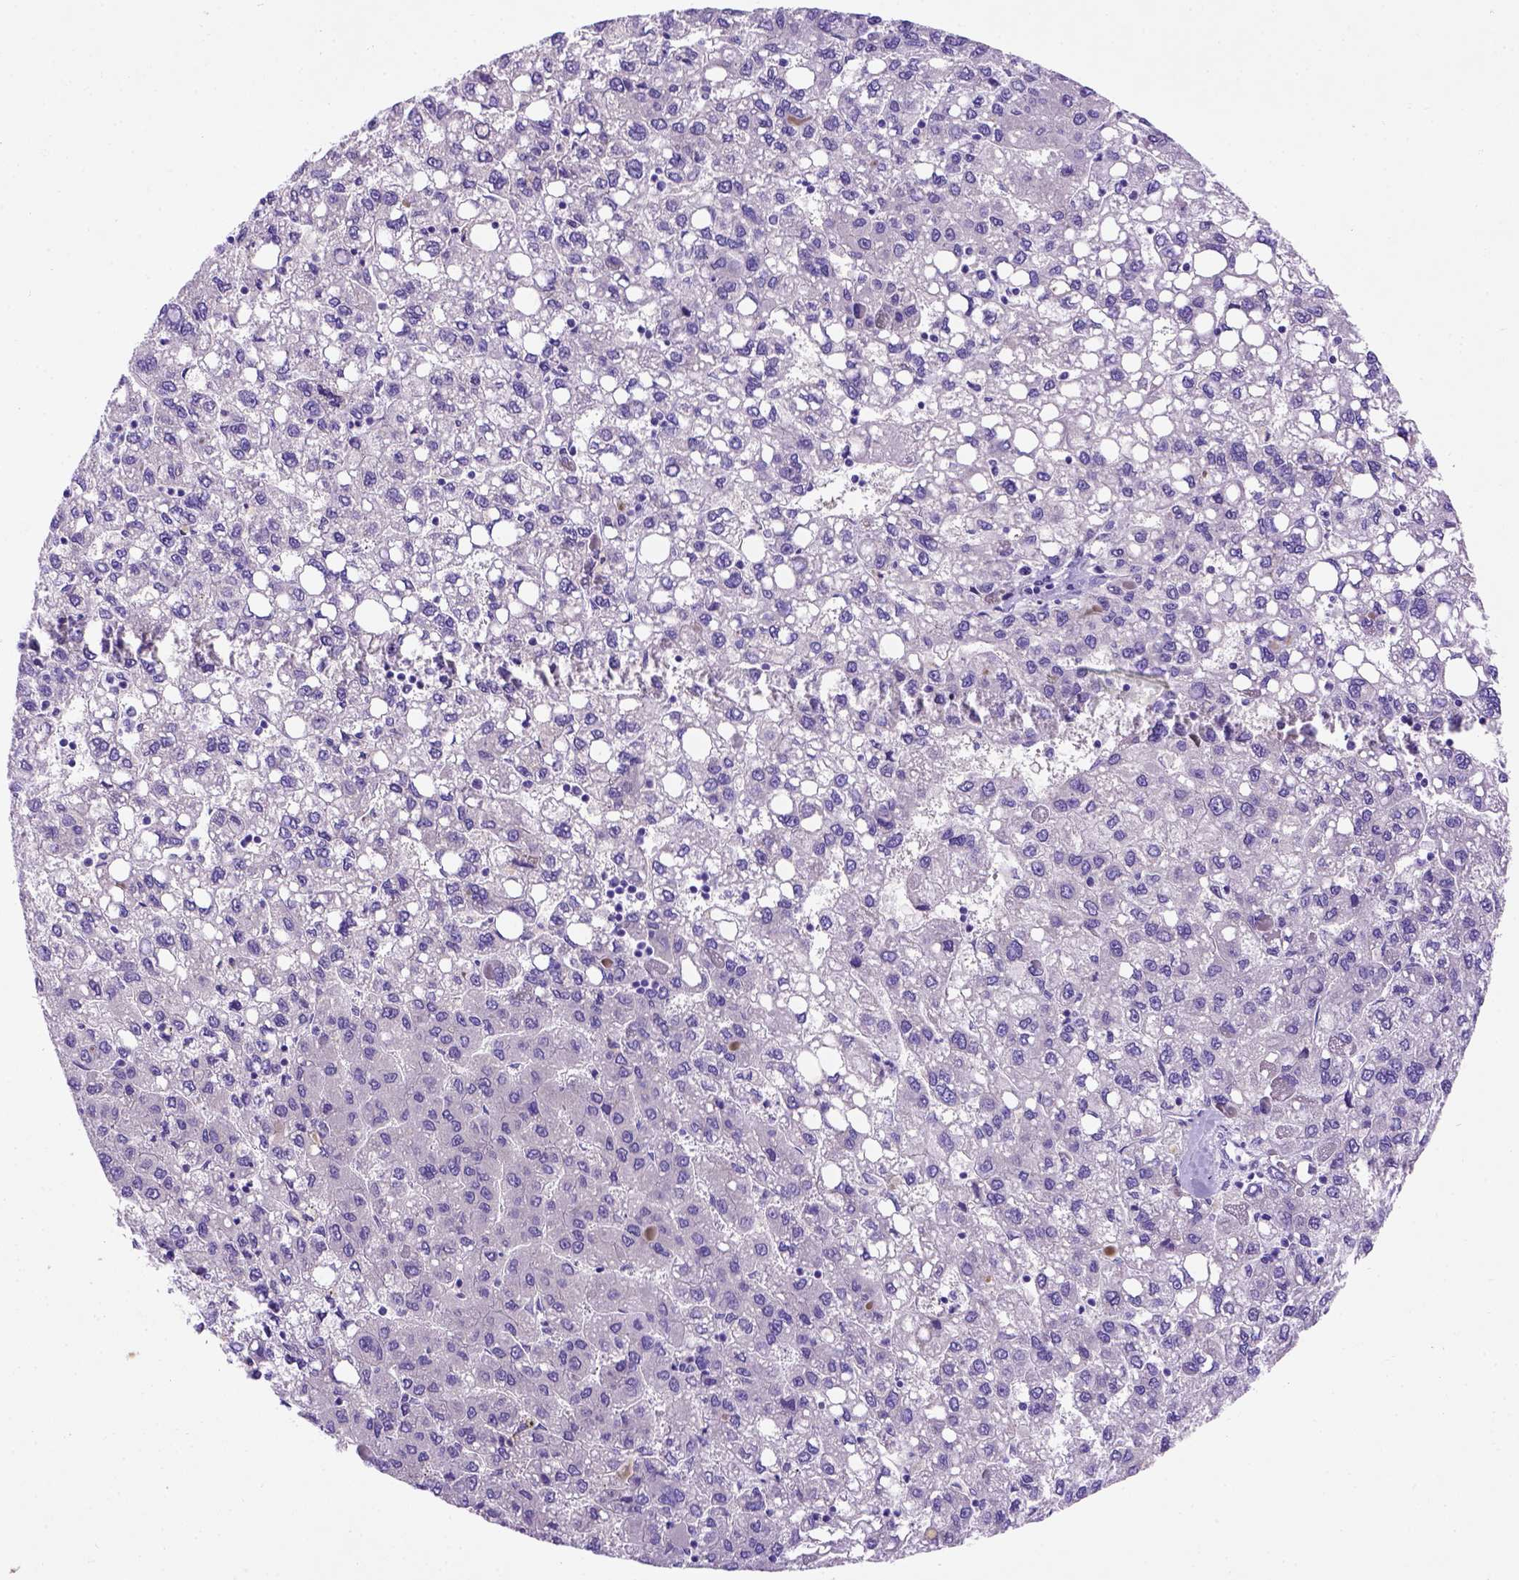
{"staining": {"intensity": "negative", "quantity": "none", "location": "none"}, "tissue": "liver cancer", "cell_type": "Tumor cells", "image_type": "cancer", "snomed": [{"axis": "morphology", "description": "Carcinoma, Hepatocellular, NOS"}, {"axis": "topography", "description": "Liver"}], "caption": "Immunohistochemistry (IHC) histopathology image of human liver cancer stained for a protein (brown), which shows no positivity in tumor cells.", "gene": "FAM81B", "patient": {"sex": "female", "age": 82}}